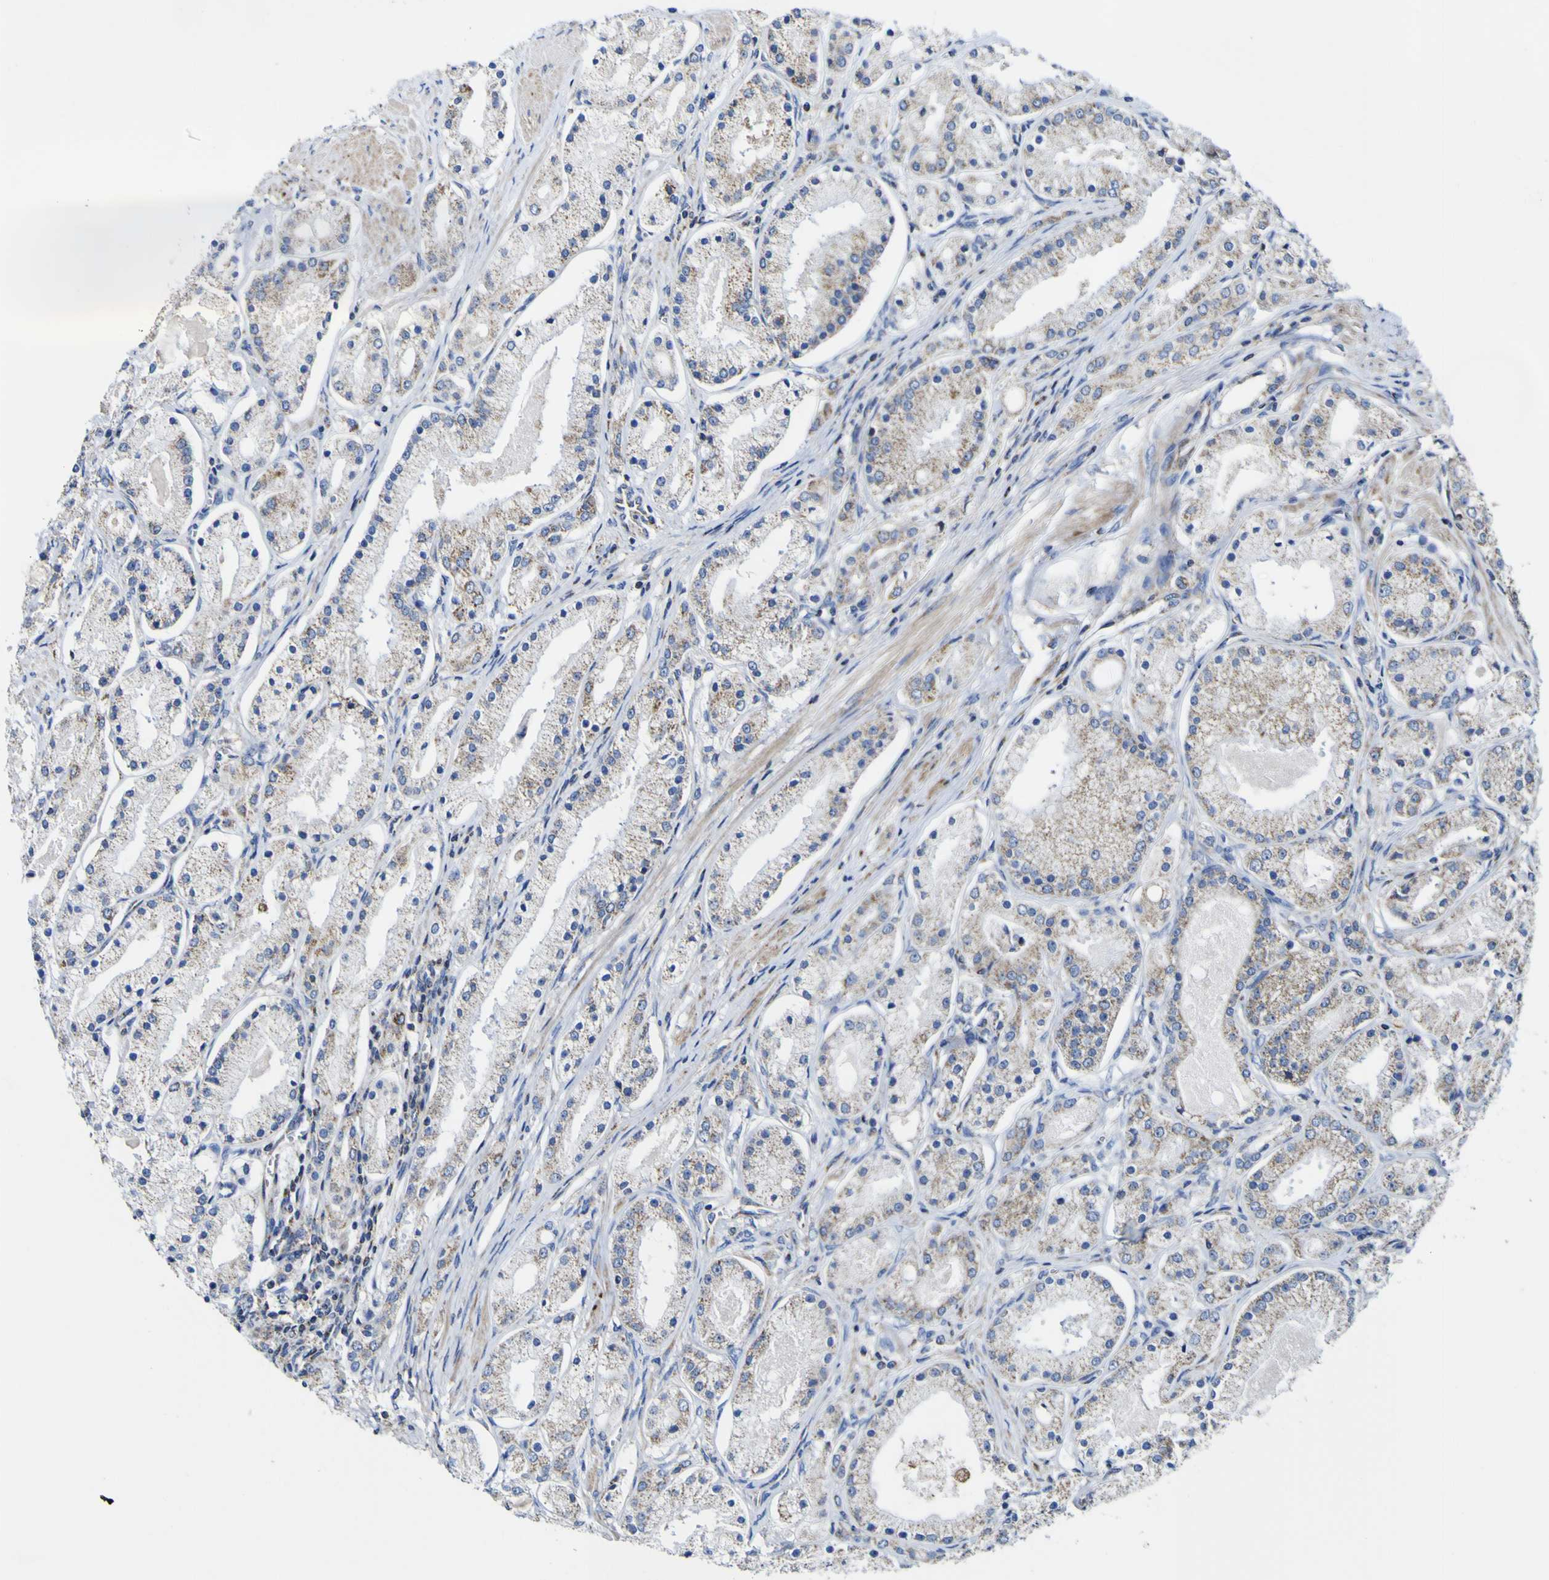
{"staining": {"intensity": "moderate", "quantity": "25%-75%", "location": "cytoplasmic/membranous"}, "tissue": "prostate cancer", "cell_type": "Tumor cells", "image_type": "cancer", "snomed": [{"axis": "morphology", "description": "Adenocarcinoma, High grade"}, {"axis": "topography", "description": "Prostate"}], "caption": "This is a micrograph of IHC staining of prostate cancer (adenocarcinoma (high-grade)), which shows moderate positivity in the cytoplasmic/membranous of tumor cells.", "gene": "CCDC90B", "patient": {"sex": "male", "age": 66}}